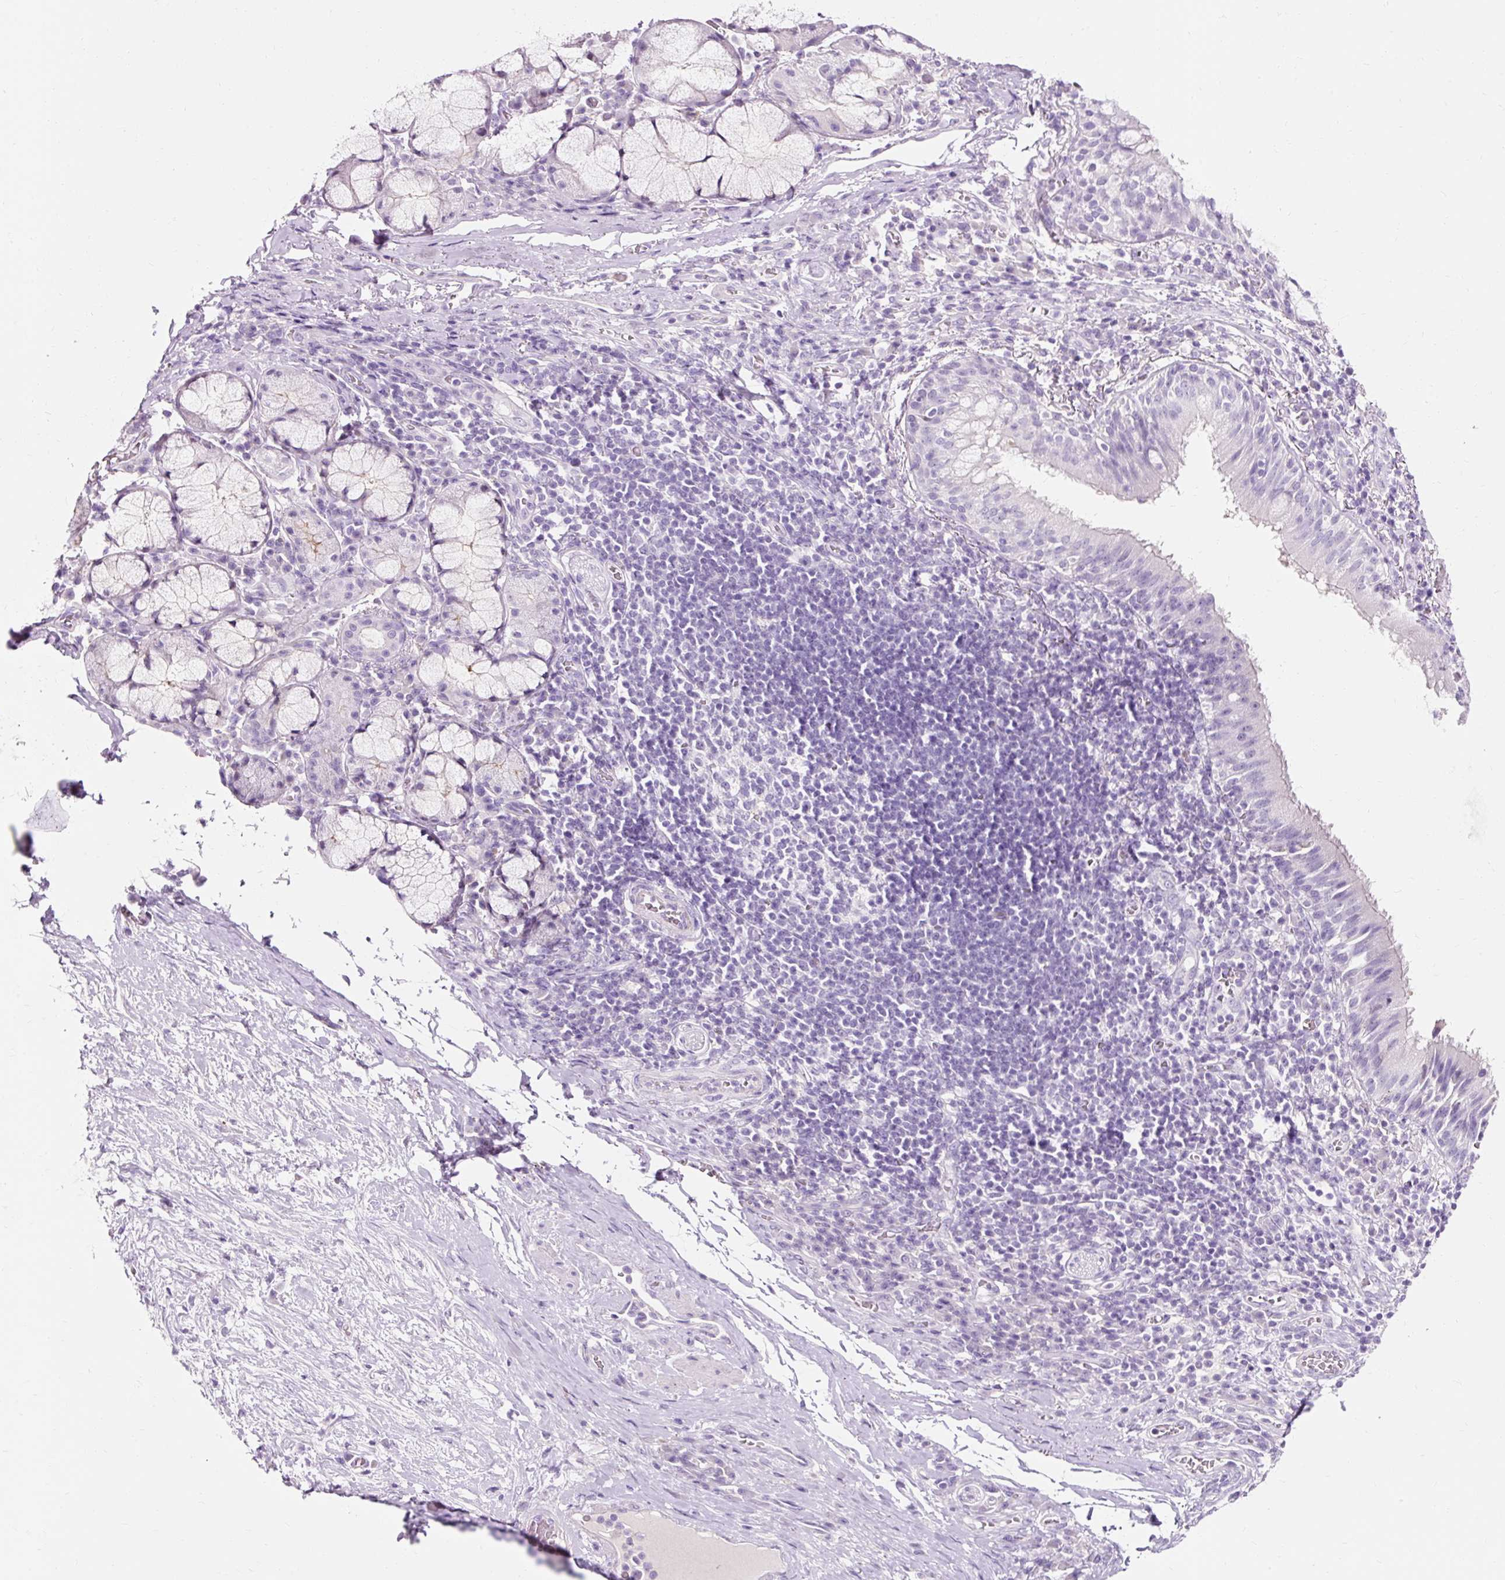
{"staining": {"intensity": "negative", "quantity": "none", "location": "none"}, "tissue": "bronchus", "cell_type": "Respiratory epithelial cells", "image_type": "normal", "snomed": [{"axis": "morphology", "description": "Normal tissue, NOS"}, {"axis": "topography", "description": "Cartilage tissue"}, {"axis": "topography", "description": "Bronchus"}], "caption": "This is a image of IHC staining of benign bronchus, which shows no expression in respiratory epithelial cells.", "gene": "CLDN25", "patient": {"sex": "male", "age": 56}}